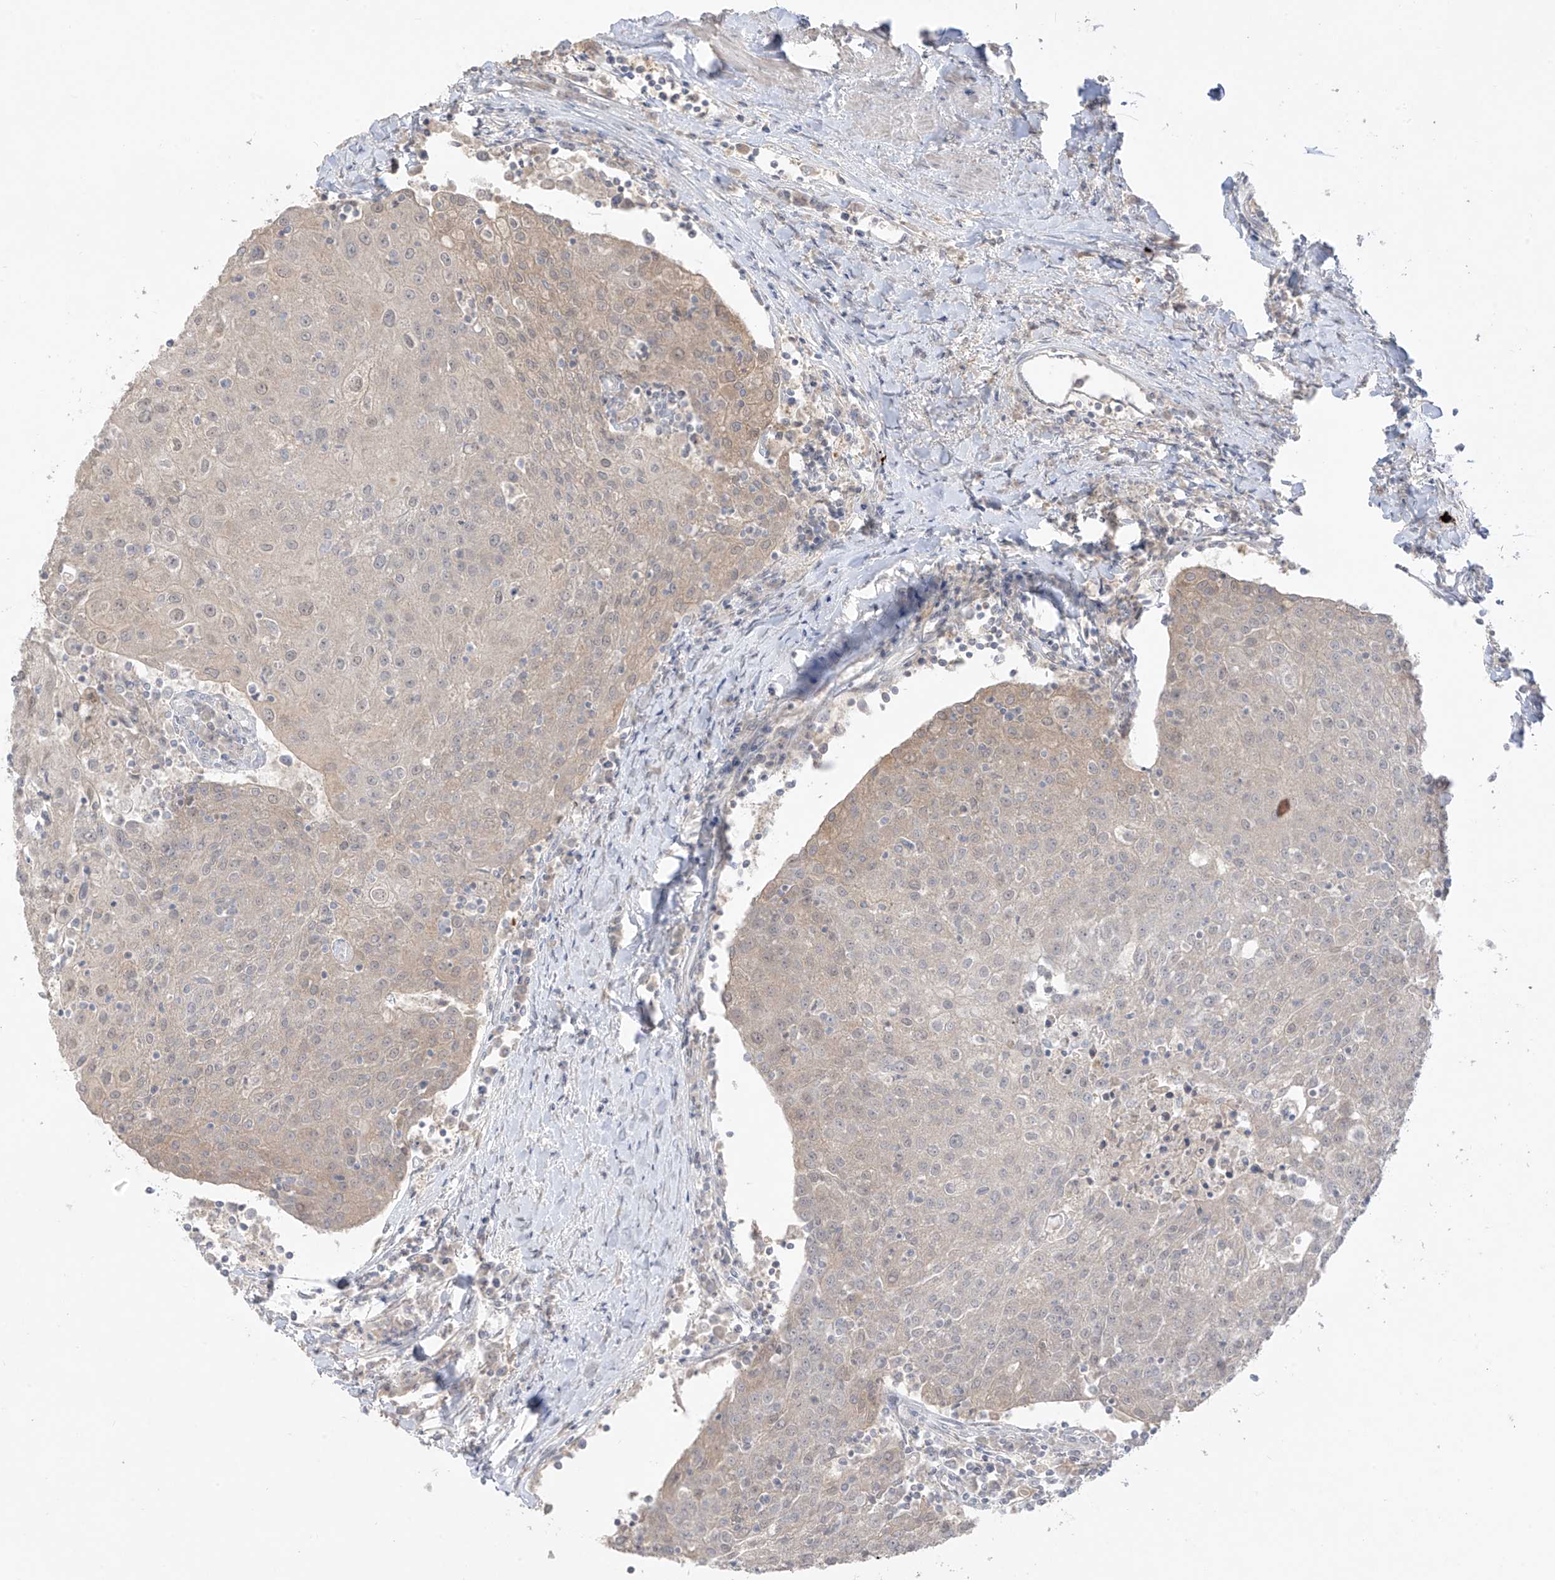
{"staining": {"intensity": "weak", "quantity": "<25%", "location": "cytoplasmic/membranous"}, "tissue": "urothelial cancer", "cell_type": "Tumor cells", "image_type": "cancer", "snomed": [{"axis": "morphology", "description": "Urothelial carcinoma, High grade"}, {"axis": "topography", "description": "Urinary bladder"}], "caption": "A high-resolution micrograph shows IHC staining of urothelial cancer, which demonstrates no significant expression in tumor cells.", "gene": "ANGEL2", "patient": {"sex": "female", "age": 85}}